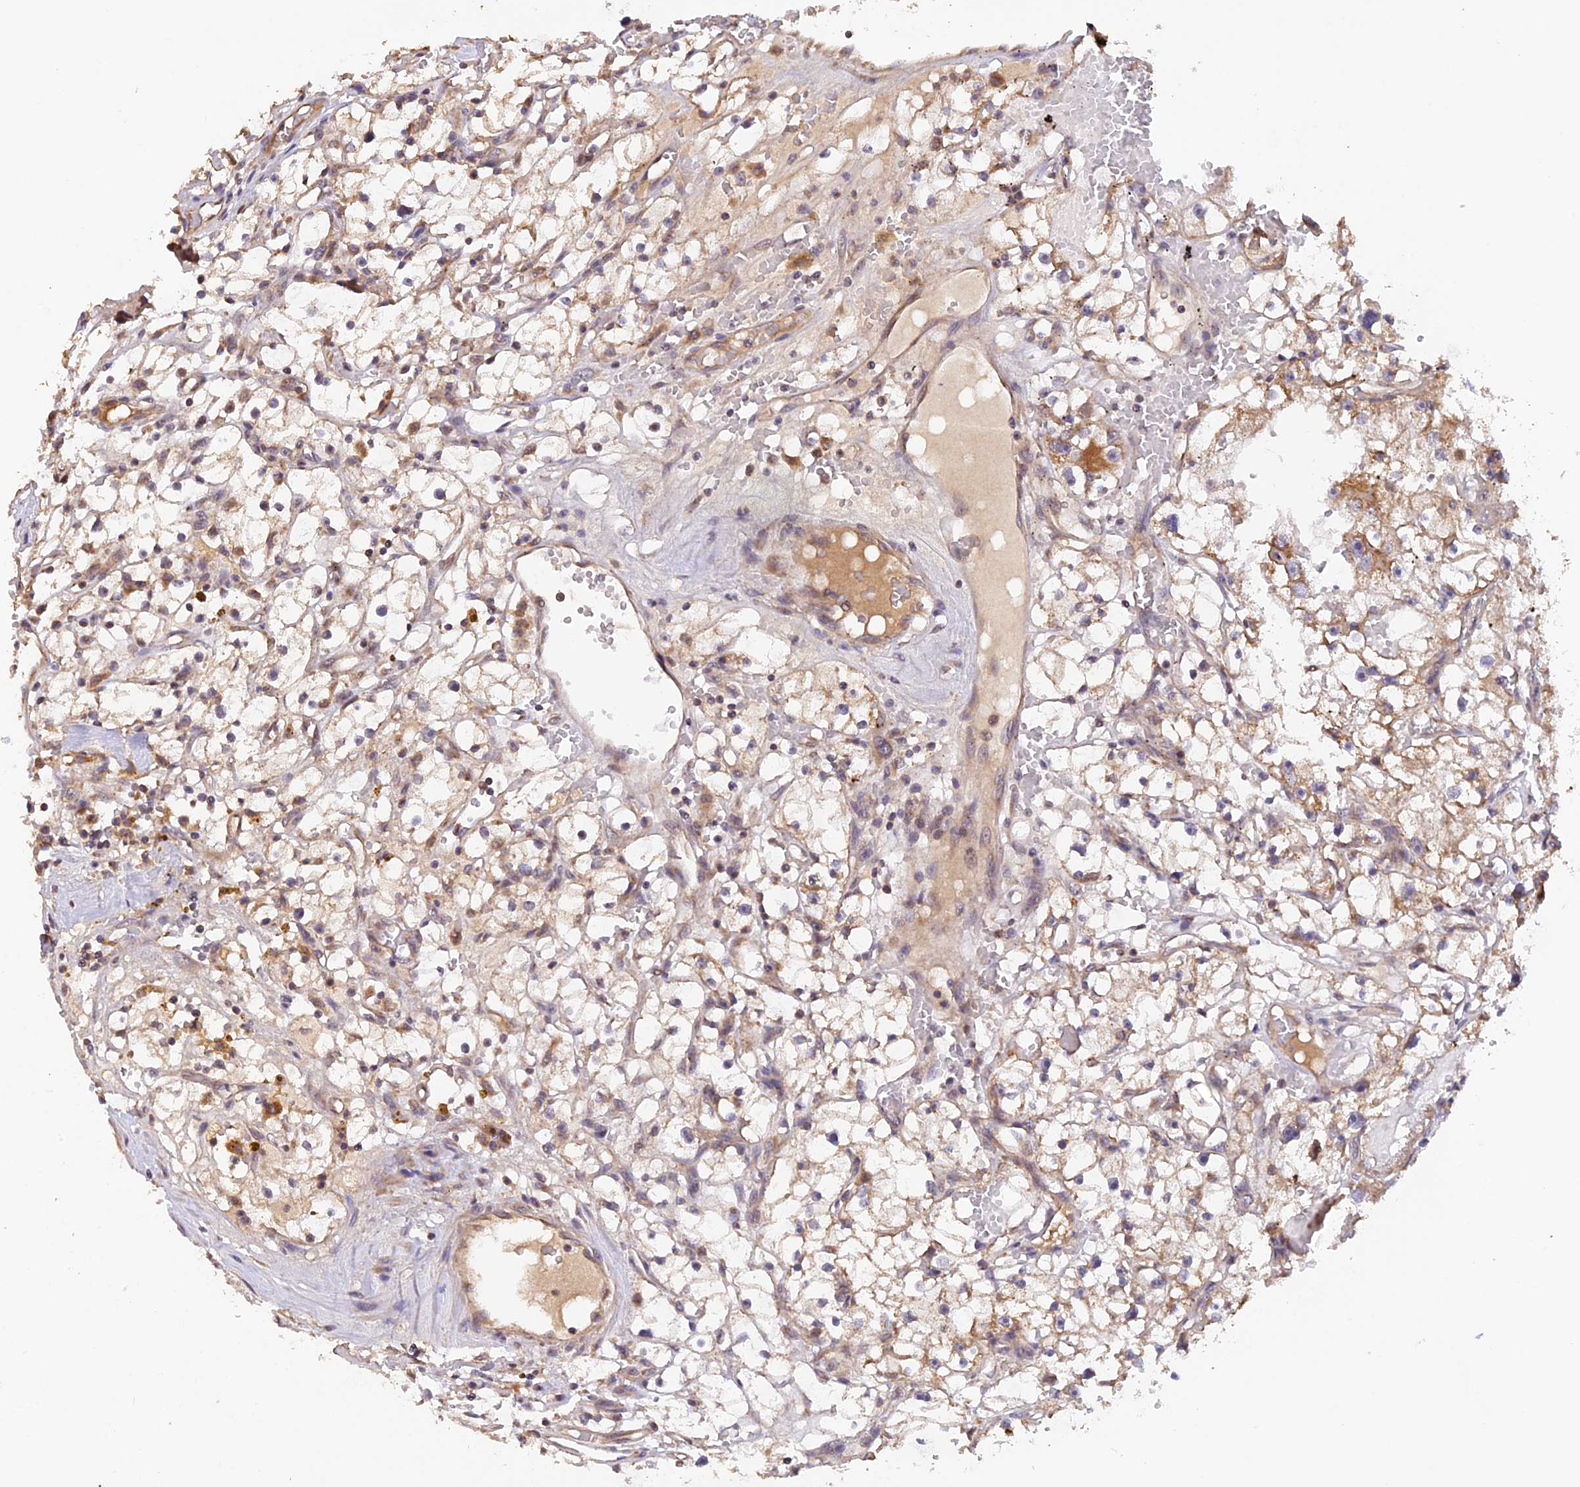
{"staining": {"intensity": "moderate", "quantity": ">75%", "location": "cytoplasmic/membranous"}, "tissue": "renal cancer", "cell_type": "Tumor cells", "image_type": "cancer", "snomed": [{"axis": "morphology", "description": "Adenocarcinoma, NOS"}, {"axis": "topography", "description": "Kidney"}], "caption": "Immunohistochemical staining of renal cancer shows medium levels of moderate cytoplasmic/membranous positivity in about >75% of tumor cells. Using DAB (3,3'-diaminobenzidine) (brown) and hematoxylin (blue) stains, captured at high magnification using brightfield microscopy.", "gene": "MNS1", "patient": {"sex": "male", "age": 56}}